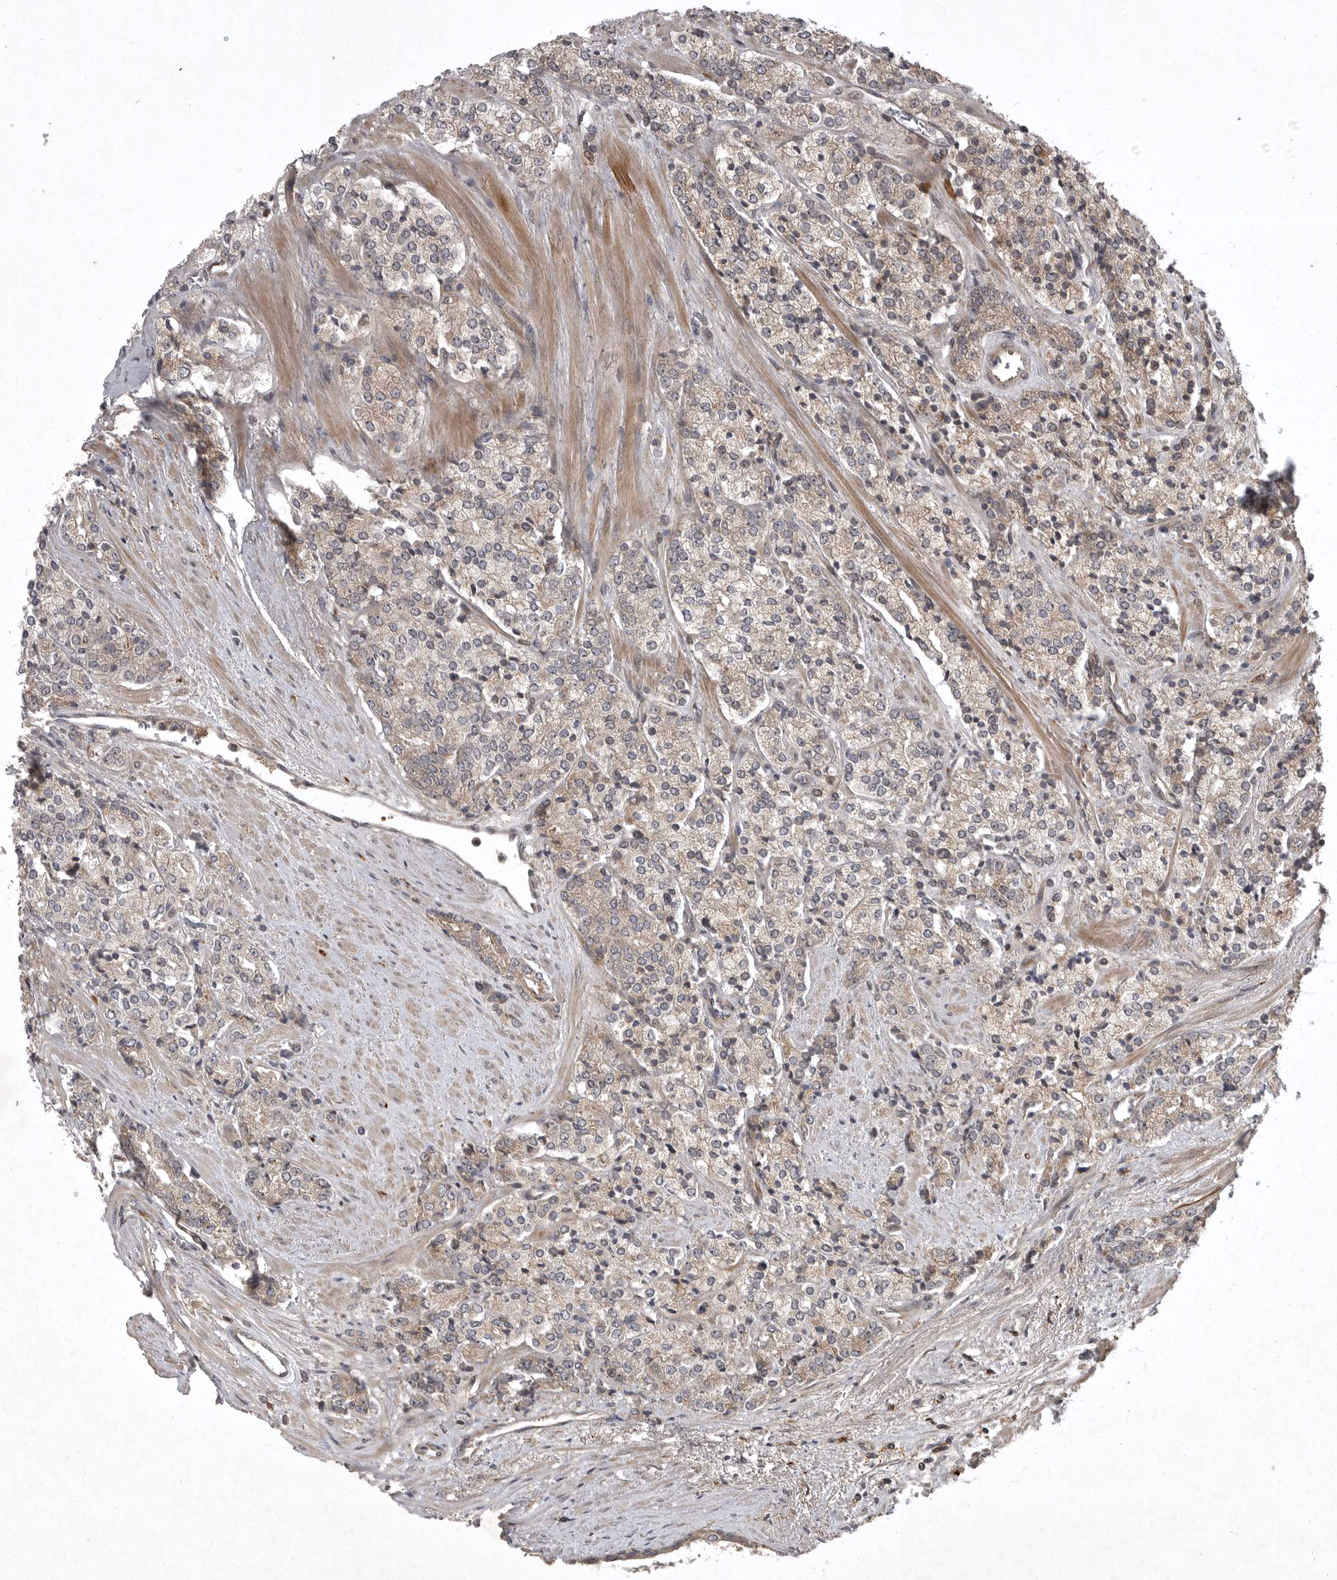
{"staining": {"intensity": "weak", "quantity": ">75%", "location": "cytoplasmic/membranous"}, "tissue": "prostate cancer", "cell_type": "Tumor cells", "image_type": "cancer", "snomed": [{"axis": "morphology", "description": "Adenocarcinoma, High grade"}, {"axis": "topography", "description": "Prostate"}], "caption": "Adenocarcinoma (high-grade) (prostate) stained for a protein (brown) exhibits weak cytoplasmic/membranous positive staining in approximately >75% of tumor cells.", "gene": "GPR31", "patient": {"sex": "male", "age": 71}}